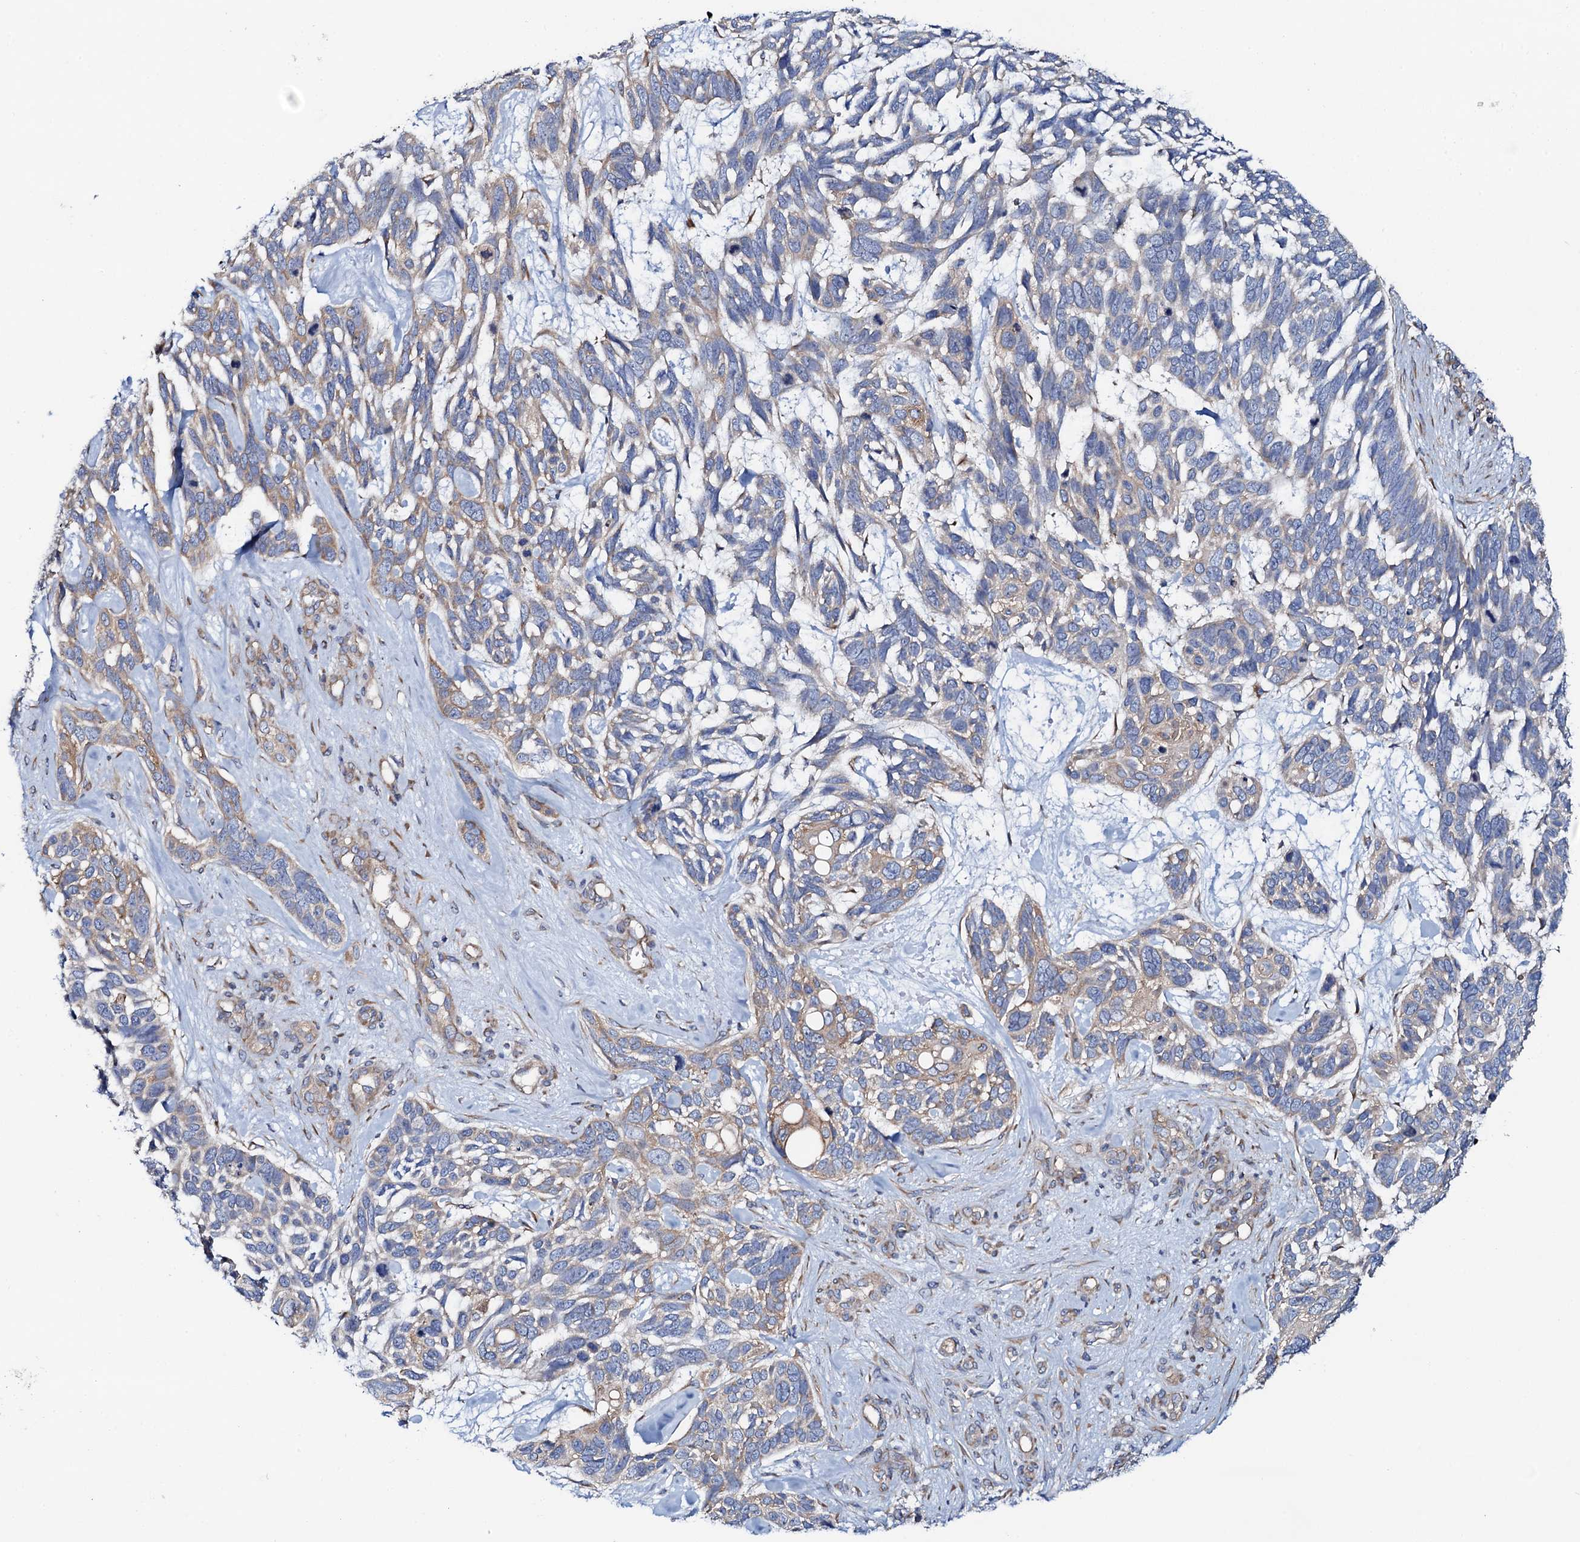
{"staining": {"intensity": "weak", "quantity": "<25%", "location": "cytoplasmic/membranous"}, "tissue": "skin cancer", "cell_type": "Tumor cells", "image_type": "cancer", "snomed": [{"axis": "morphology", "description": "Basal cell carcinoma"}, {"axis": "topography", "description": "Skin"}], "caption": "There is no significant positivity in tumor cells of basal cell carcinoma (skin).", "gene": "STARD13", "patient": {"sex": "male", "age": 88}}